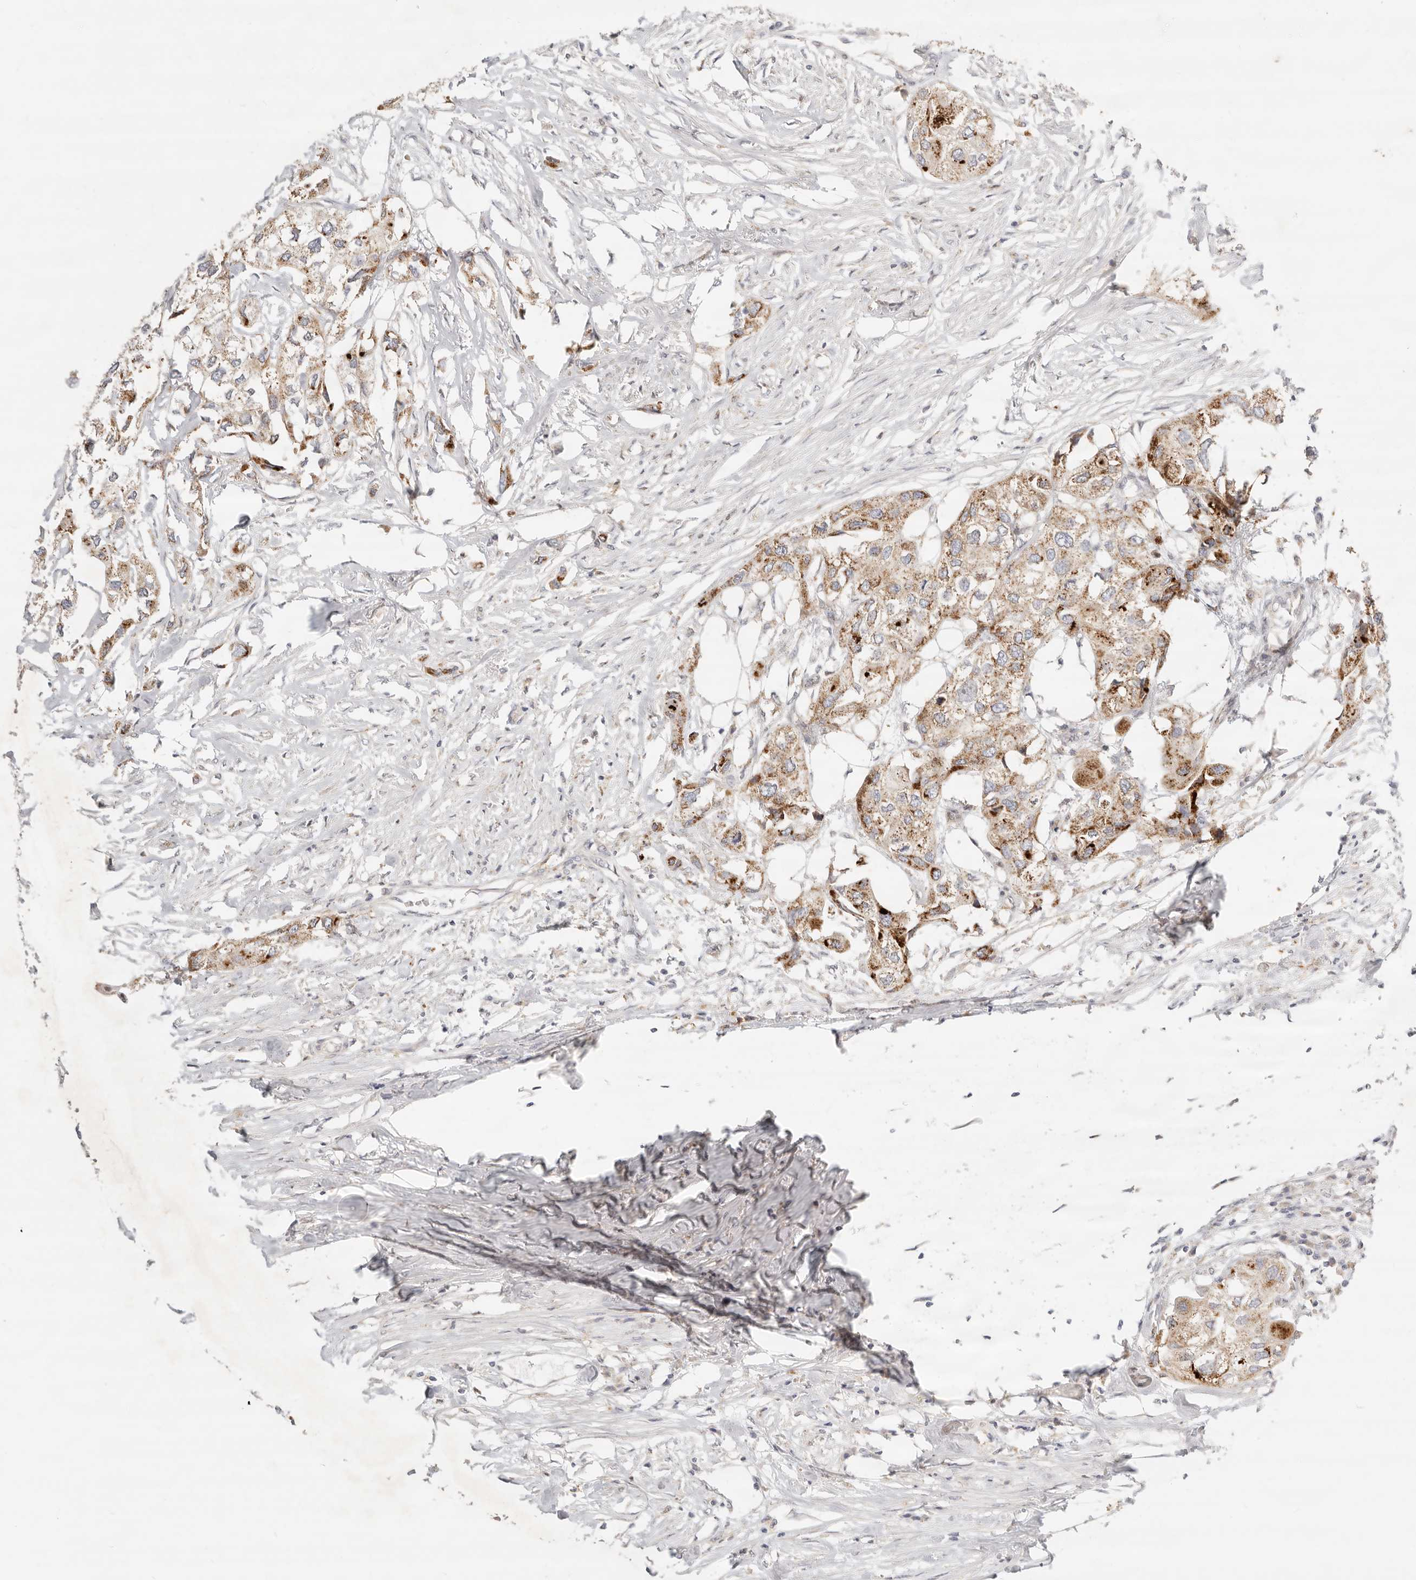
{"staining": {"intensity": "moderate", "quantity": ">75%", "location": "cytoplasmic/membranous"}, "tissue": "urothelial cancer", "cell_type": "Tumor cells", "image_type": "cancer", "snomed": [{"axis": "morphology", "description": "Urothelial carcinoma, High grade"}, {"axis": "topography", "description": "Urinary bladder"}], "caption": "This image displays urothelial cancer stained with IHC to label a protein in brown. The cytoplasmic/membranous of tumor cells show moderate positivity for the protein. Nuclei are counter-stained blue.", "gene": "ACOX1", "patient": {"sex": "male", "age": 64}}